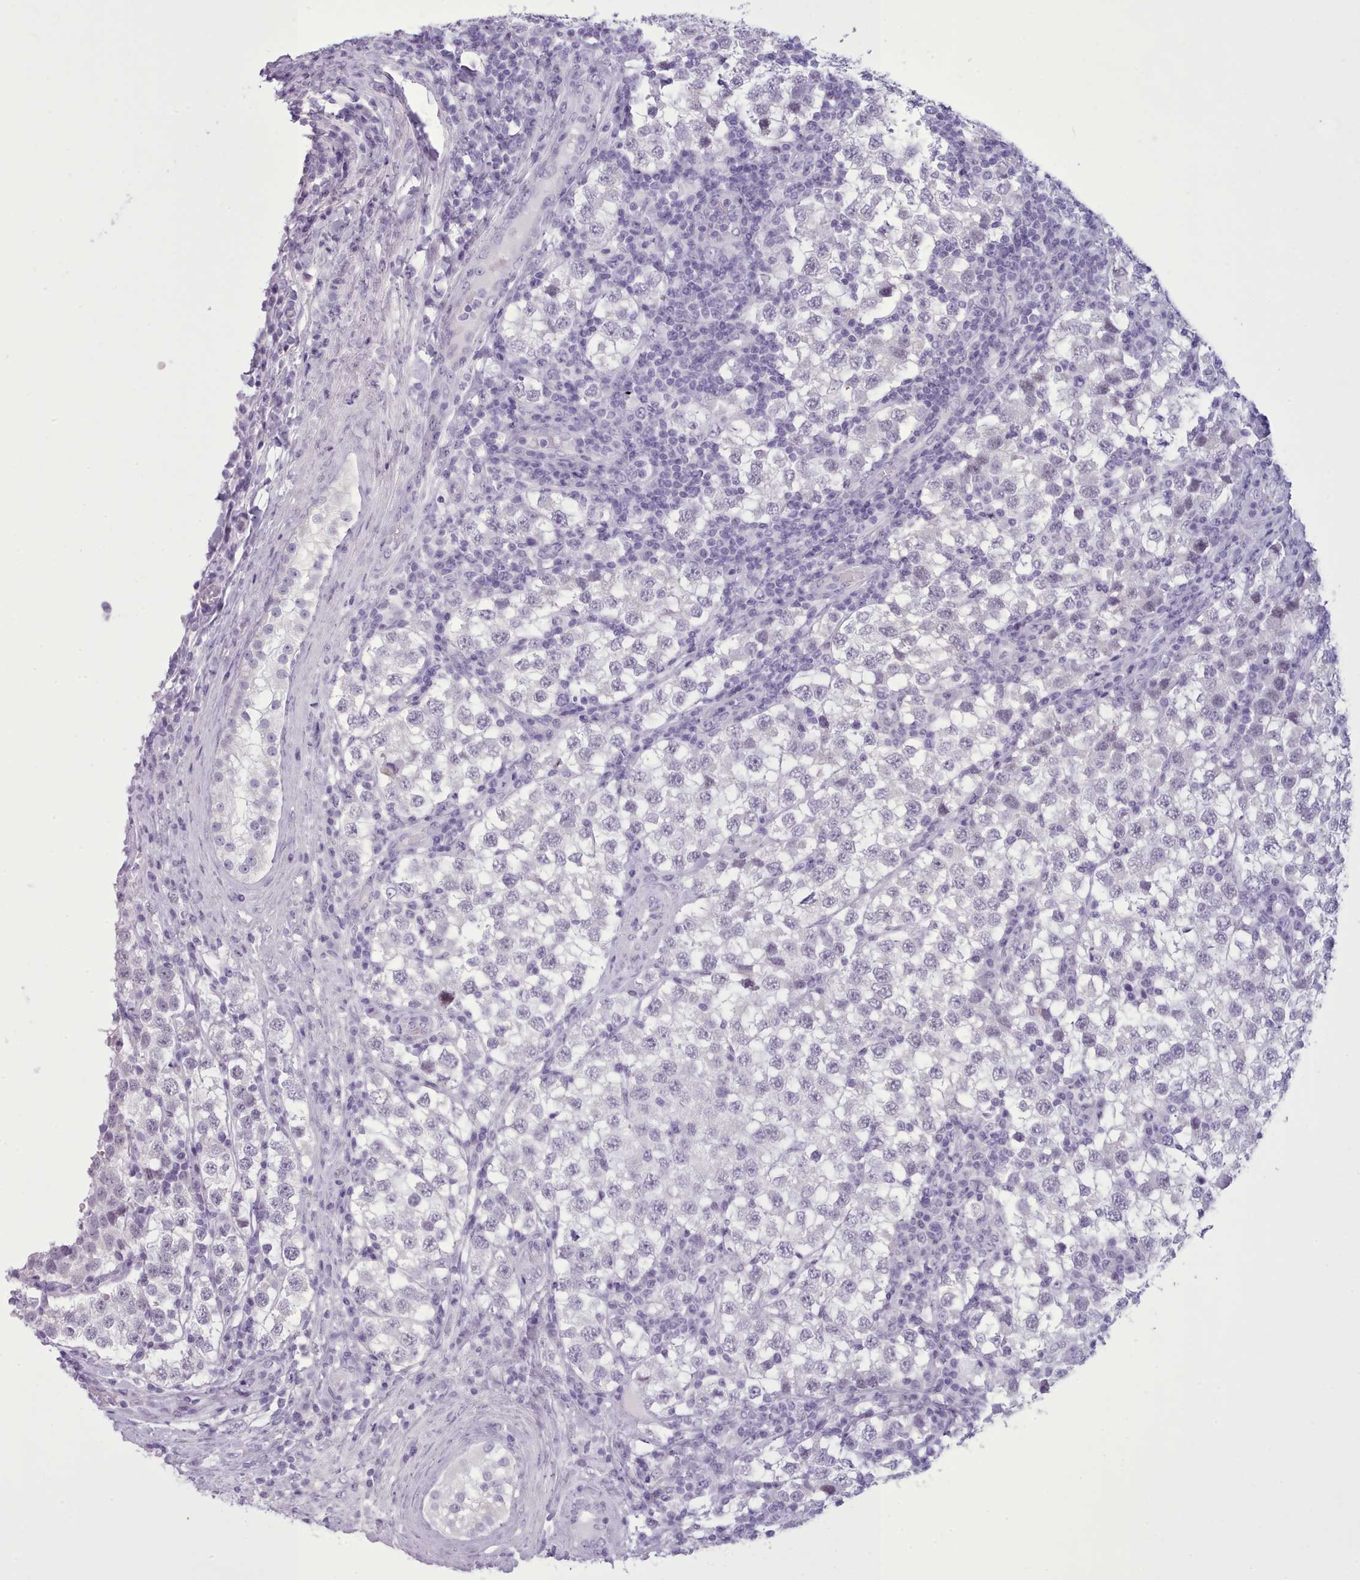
{"staining": {"intensity": "negative", "quantity": "none", "location": "none"}, "tissue": "testis cancer", "cell_type": "Tumor cells", "image_type": "cancer", "snomed": [{"axis": "morphology", "description": "Seminoma, NOS"}, {"axis": "topography", "description": "Testis"}], "caption": "Tumor cells are negative for brown protein staining in testis cancer (seminoma).", "gene": "FBXO48", "patient": {"sex": "male", "age": 34}}